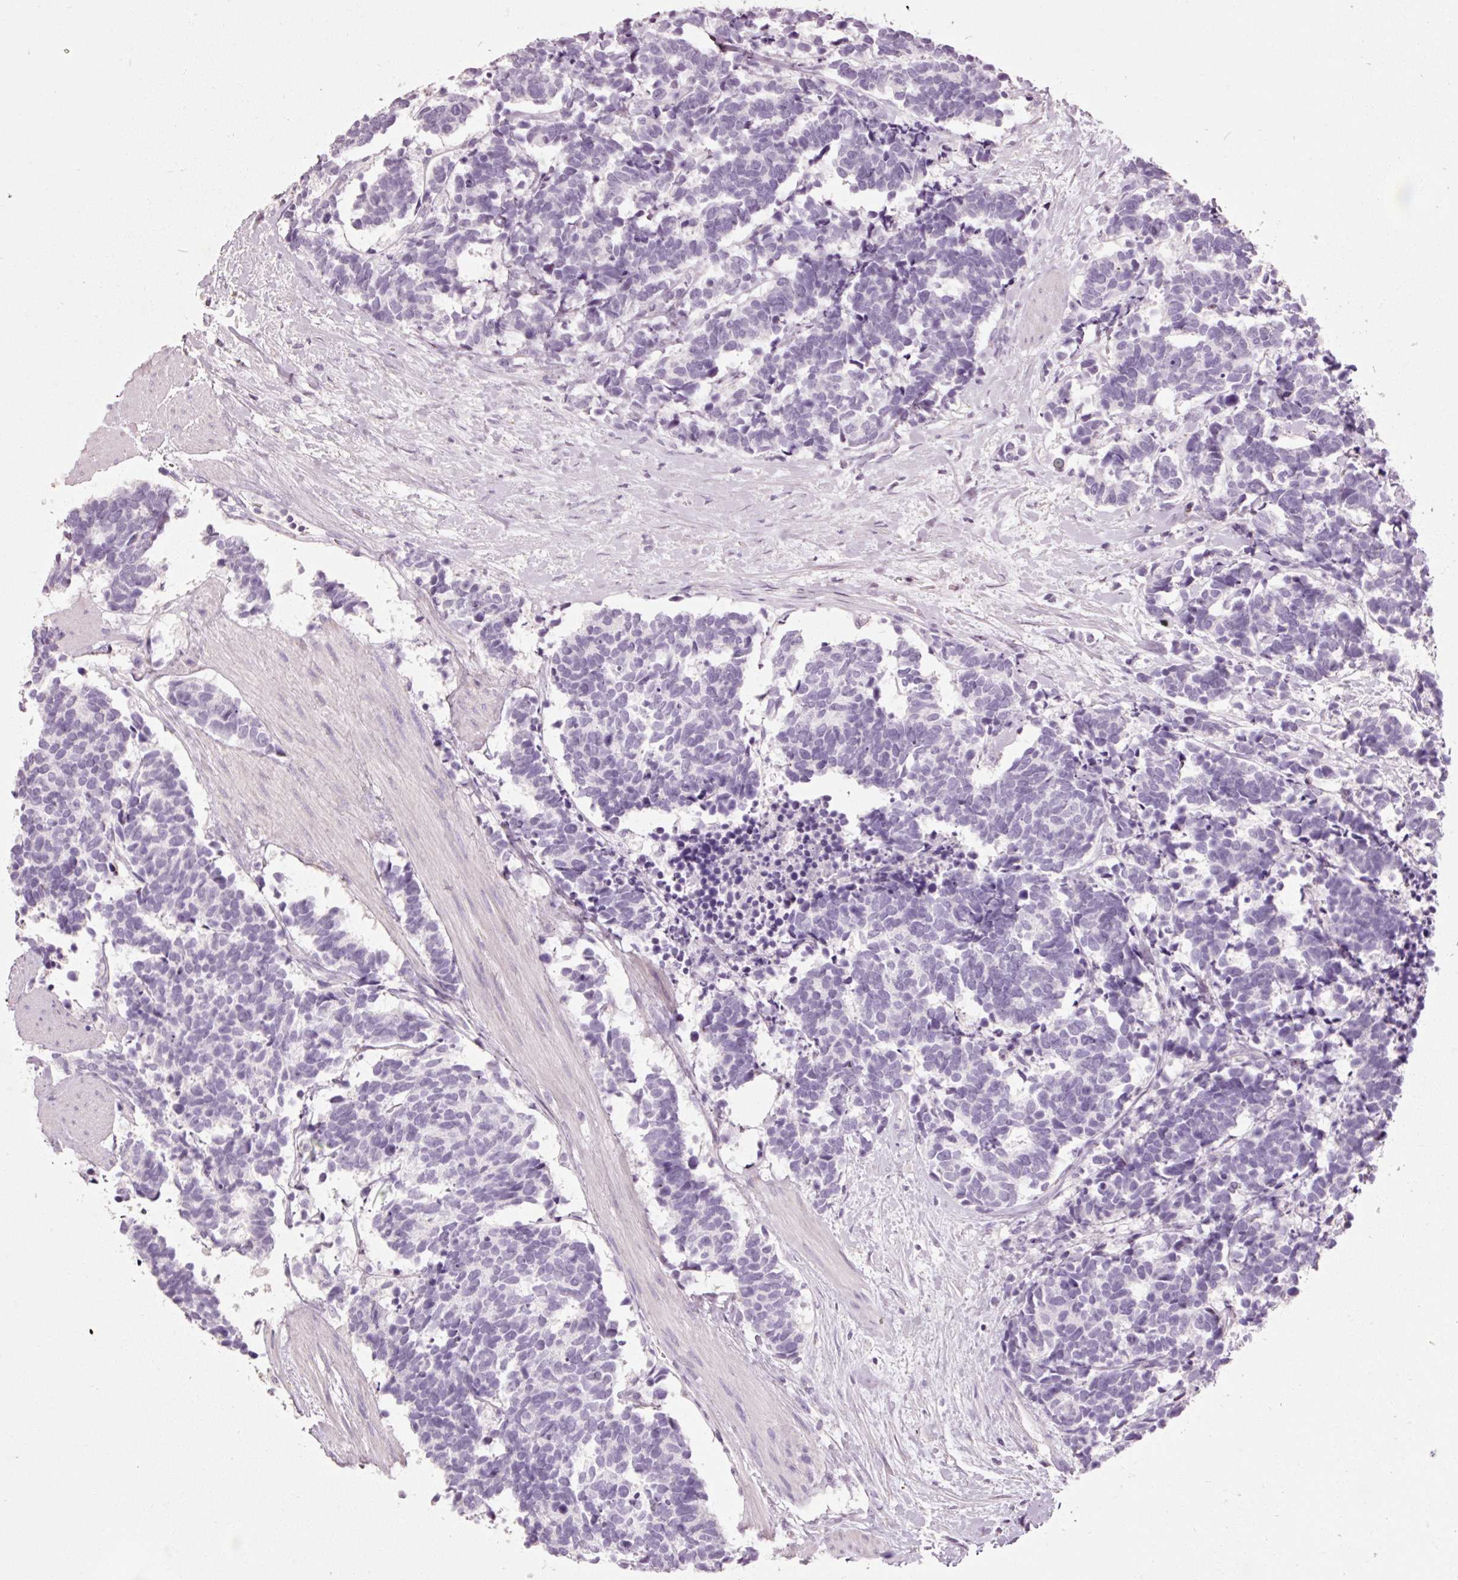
{"staining": {"intensity": "negative", "quantity": "none", "location": "none"}, "tissue": "carcinoid", "cell_type": "Tumor cells", "image_type": "cancer", "snomed": [{"axis": "morphology", "description": "Carcinoma, NOS"}, {"axis": "morphology", "description": "Carcinoid, malignant, NOS"}, {"axis": "topography", "description": "Prostate"}], "caption": "This is an immunohistochemistry (IHC) micrograph of human carcinoid. There is no positivity in tumor cells.", "gene": "MUC5AC", "patient": {"sex": "male", "age": 57}}